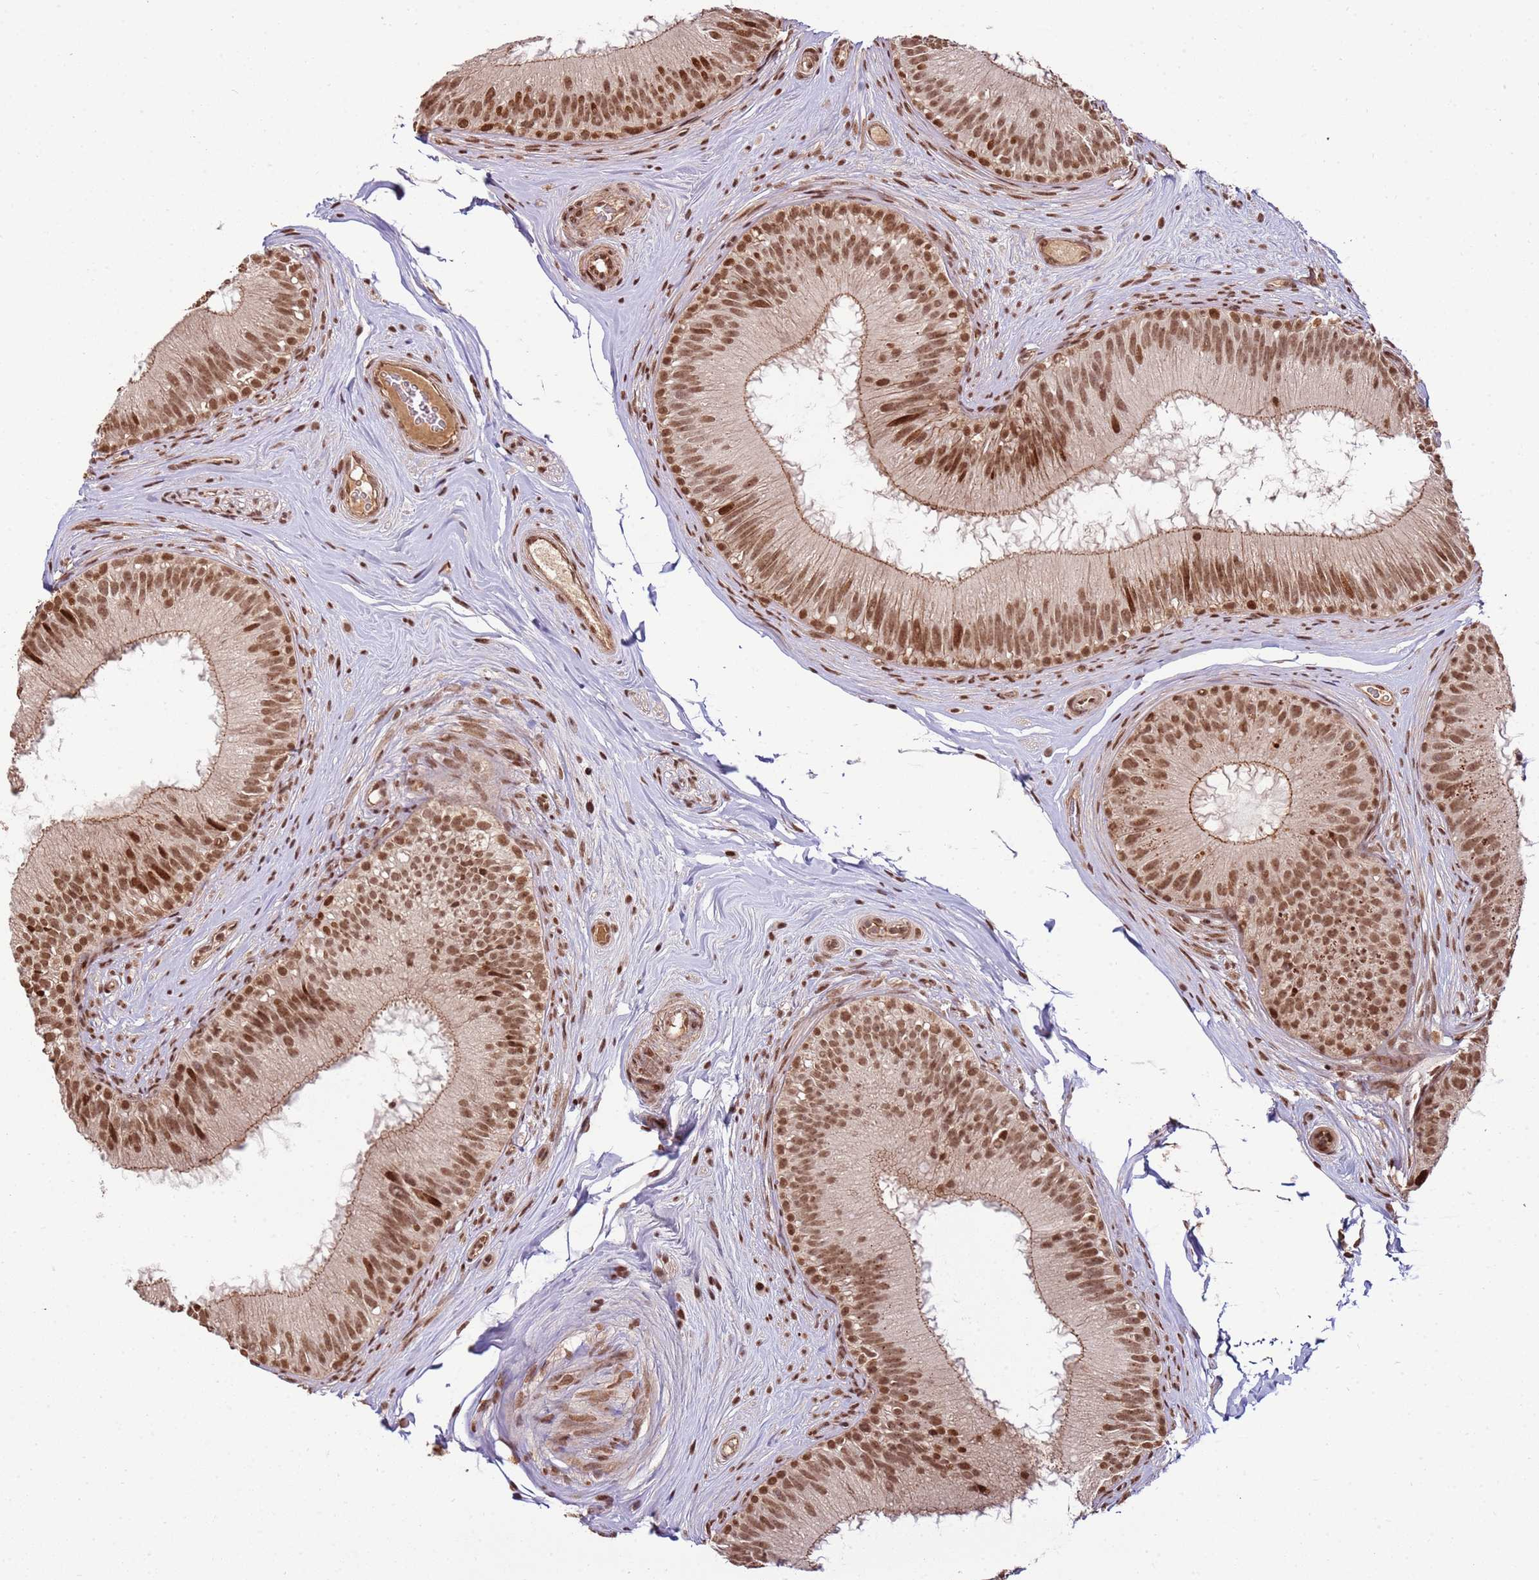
{"staining": {"intensity": "moderate", "quantity": ">75%", "location": "cytoplasmic/membranous,nuclear"}, "tissue": "epididymis", "cell_type": "Glandular cells", "image_type": "normal", "snomed": [{"axis": "morphology", "description": "Normal tissue, NOS"}, {"axis": "topography", "description": "Epididymis"}], "caption": "Human epididymis stained for a protein (brown) exhibits moderate cytoplasmic/membranous,nuclear positive staining in approximately >75% of glandular cells.", "gene": "ZBTB12", "patient": {"sex": "male", "age": 34}}